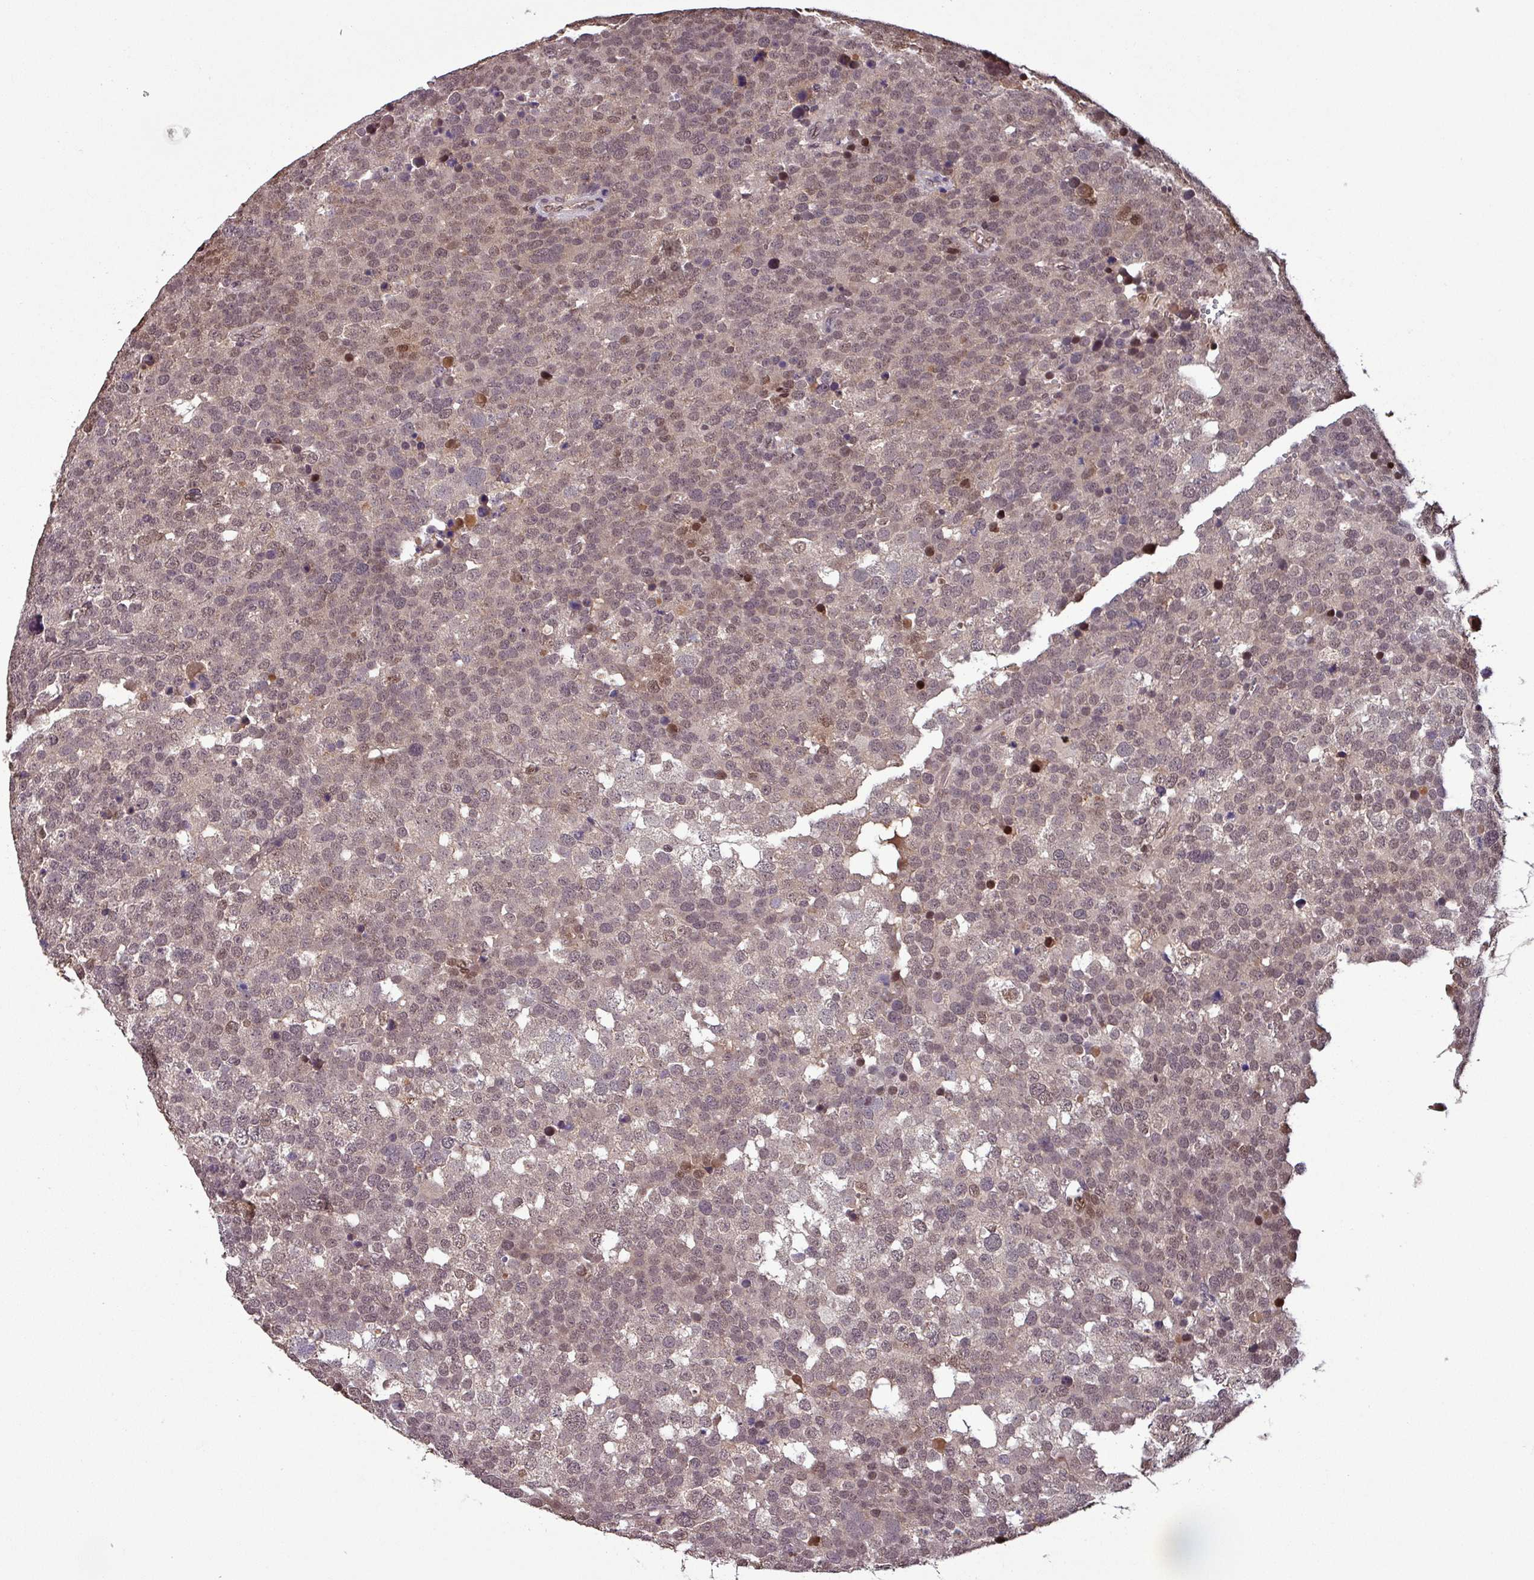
{"staining": {"intensity": "weak", "quantity": "<25%", "location": "nuclear"}, "tissue": "testis cancer", "cell_type": "Tumor cells", "image_type": "cancer", "snomed": [{"axis": "morphology", "description": "Seminoma, NOS"}, {"axis": "topography", "description": "Testis"}], "caption": "This histopathology image is of testis seminoma stained with IHC to label a protein in brown with the nuclei are counter-stained blue. There is no expression in tumor cells.", "gene": "NOB1", "patient": {"sex": "male", "age": 71}}